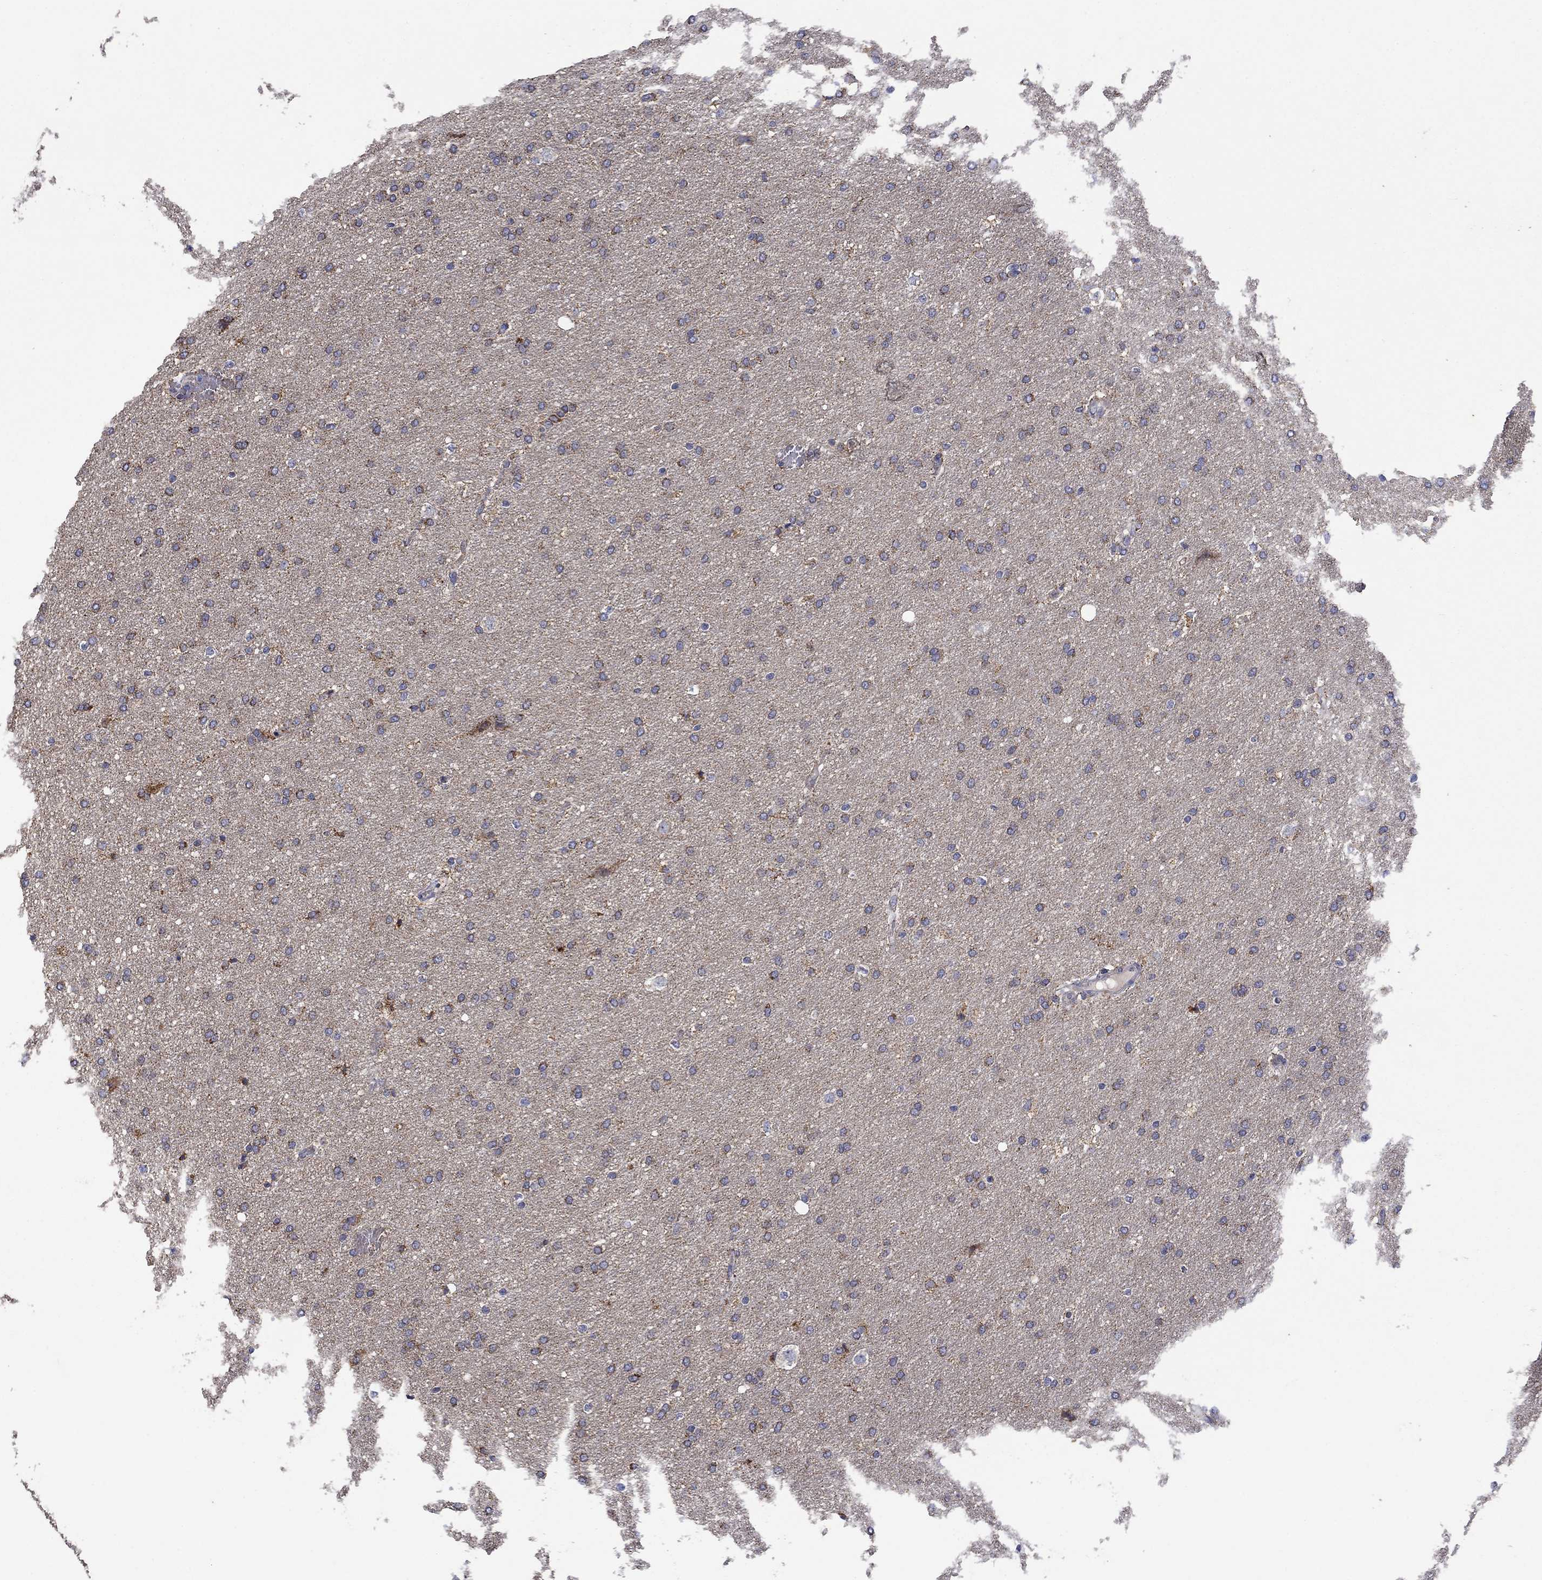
{"staining": {"intensity": "strong", "quantity": "<25%", "location": "cytoplasmic/membranous"}, "tissue": "glioma", "cell_type": "Tumor cells", "image_type": "cancer", "snomed": [{"axis": "morphology", "description": "Glioma, malignant, Low grade"}, {"axis": "topography", "description": "Brain"}], "caption": "DAB immunohistochemical staining of glioma reveals strong cytoplasmic/membranous protein staining in about <25% of tumor cells. Using DAB (3,3'-diaminobenzidine) (brown) and hematoxylin (blue) stains, captured at high magnification using brightfield microscopy.", "gene": "HPS5", "patient": {"sex": "female", "age": 37}}